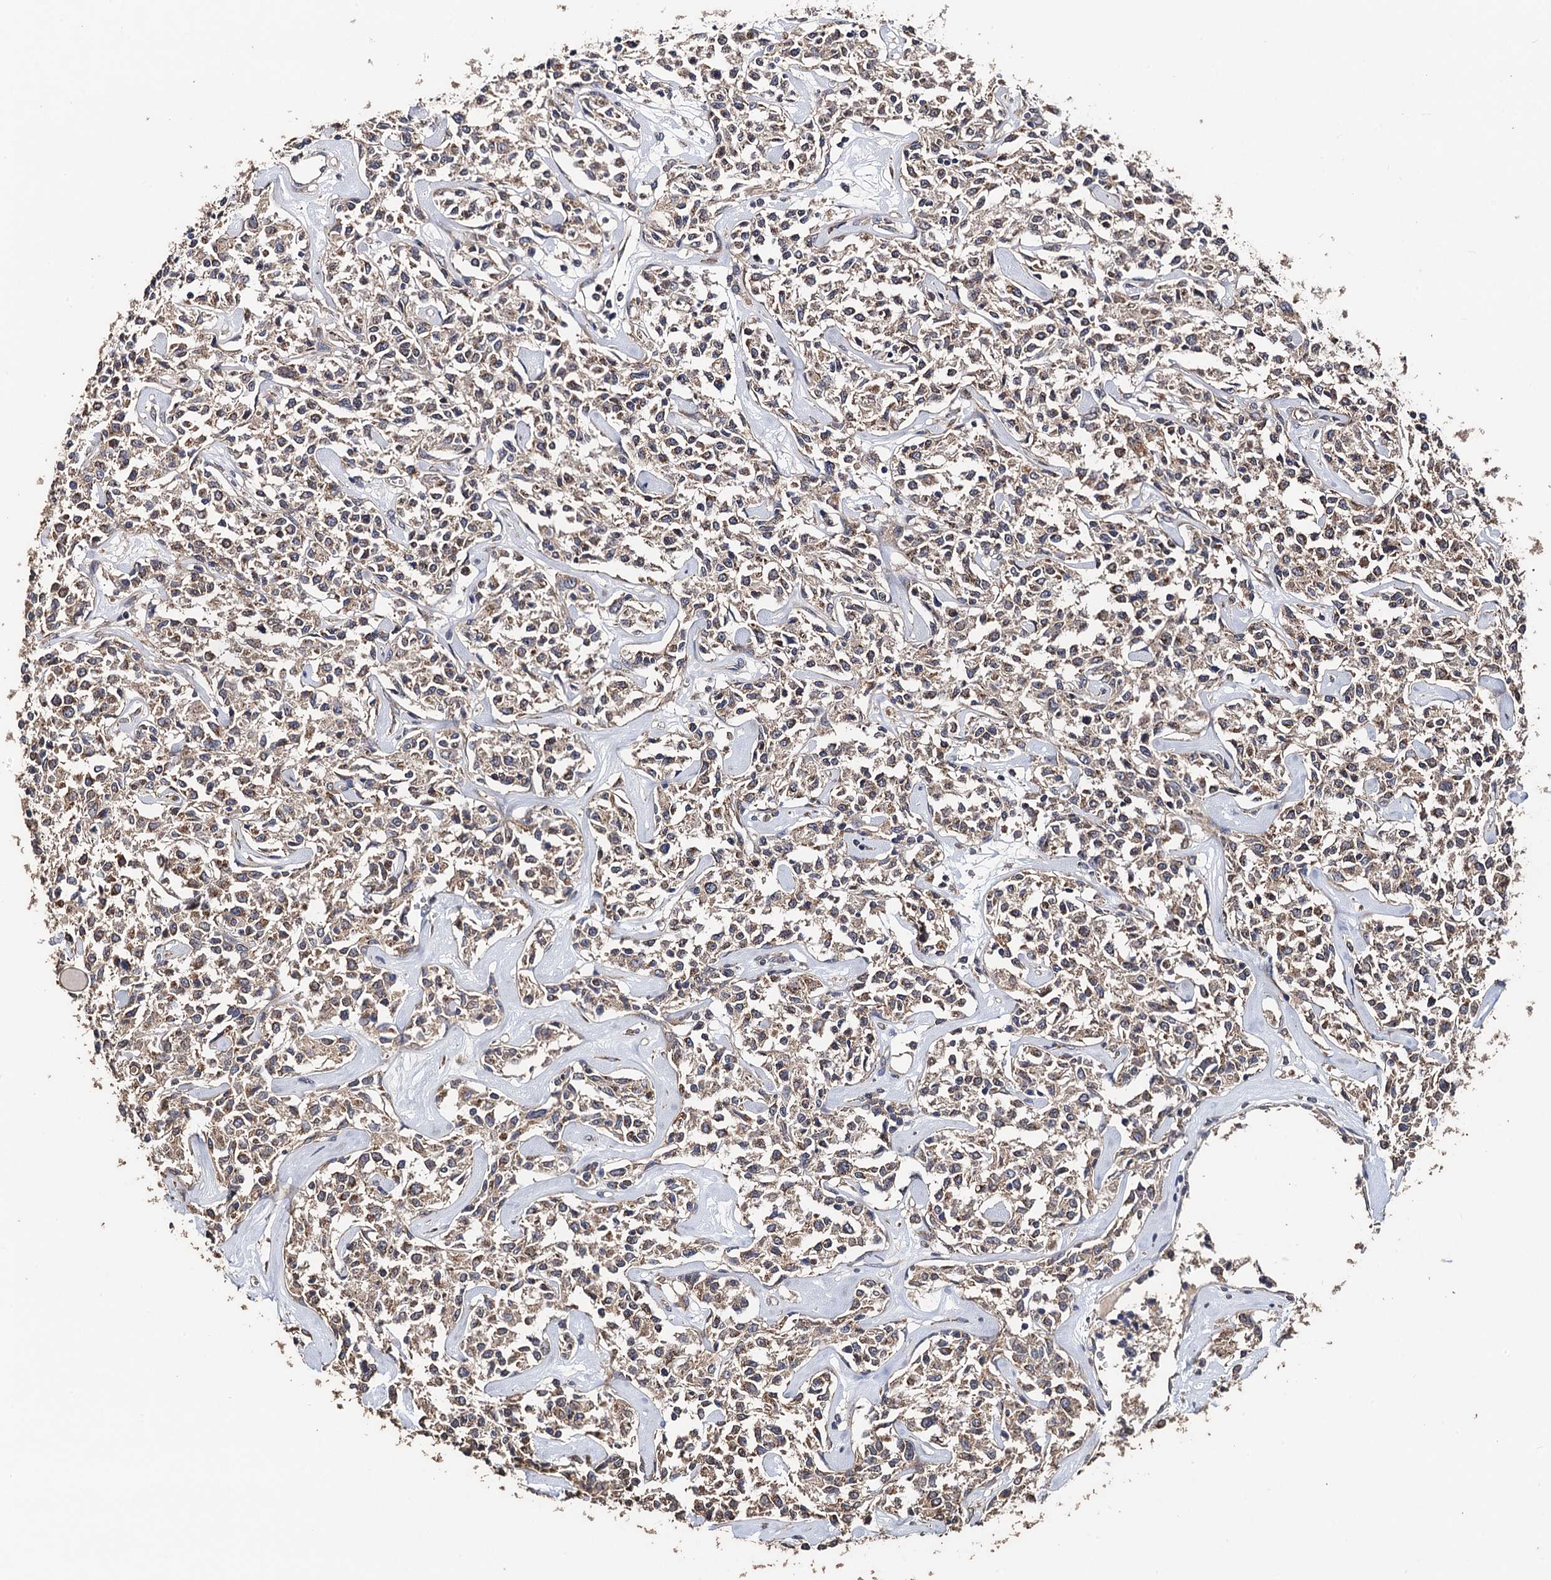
{"staining": {"intensity": "moderate", "quantity": ">75%", "location": "cytoplasmic/membranous"}, "tissue": "lymphoma", "cell_type": "Tumor cells", "image_type": "cancer", "snomed": [{"axis": "morphology", "description": "Malignant lymphoma, non-Hodgkin's type, Low grade"}, {"axis": "topography", "description": "Small intestine"}], "caption": "This image displays malignant lymphoma, non-Hodgkin's type (low-grade) stained with immunohistochemistry to label a protein in brown. The cytoplasmic/membranous of tumor cells show moderate positivity for the protein. Nuclei are counter-stained blue.", "gene": "PPTC7", "patient": {"sex": "female", "age": 59}}